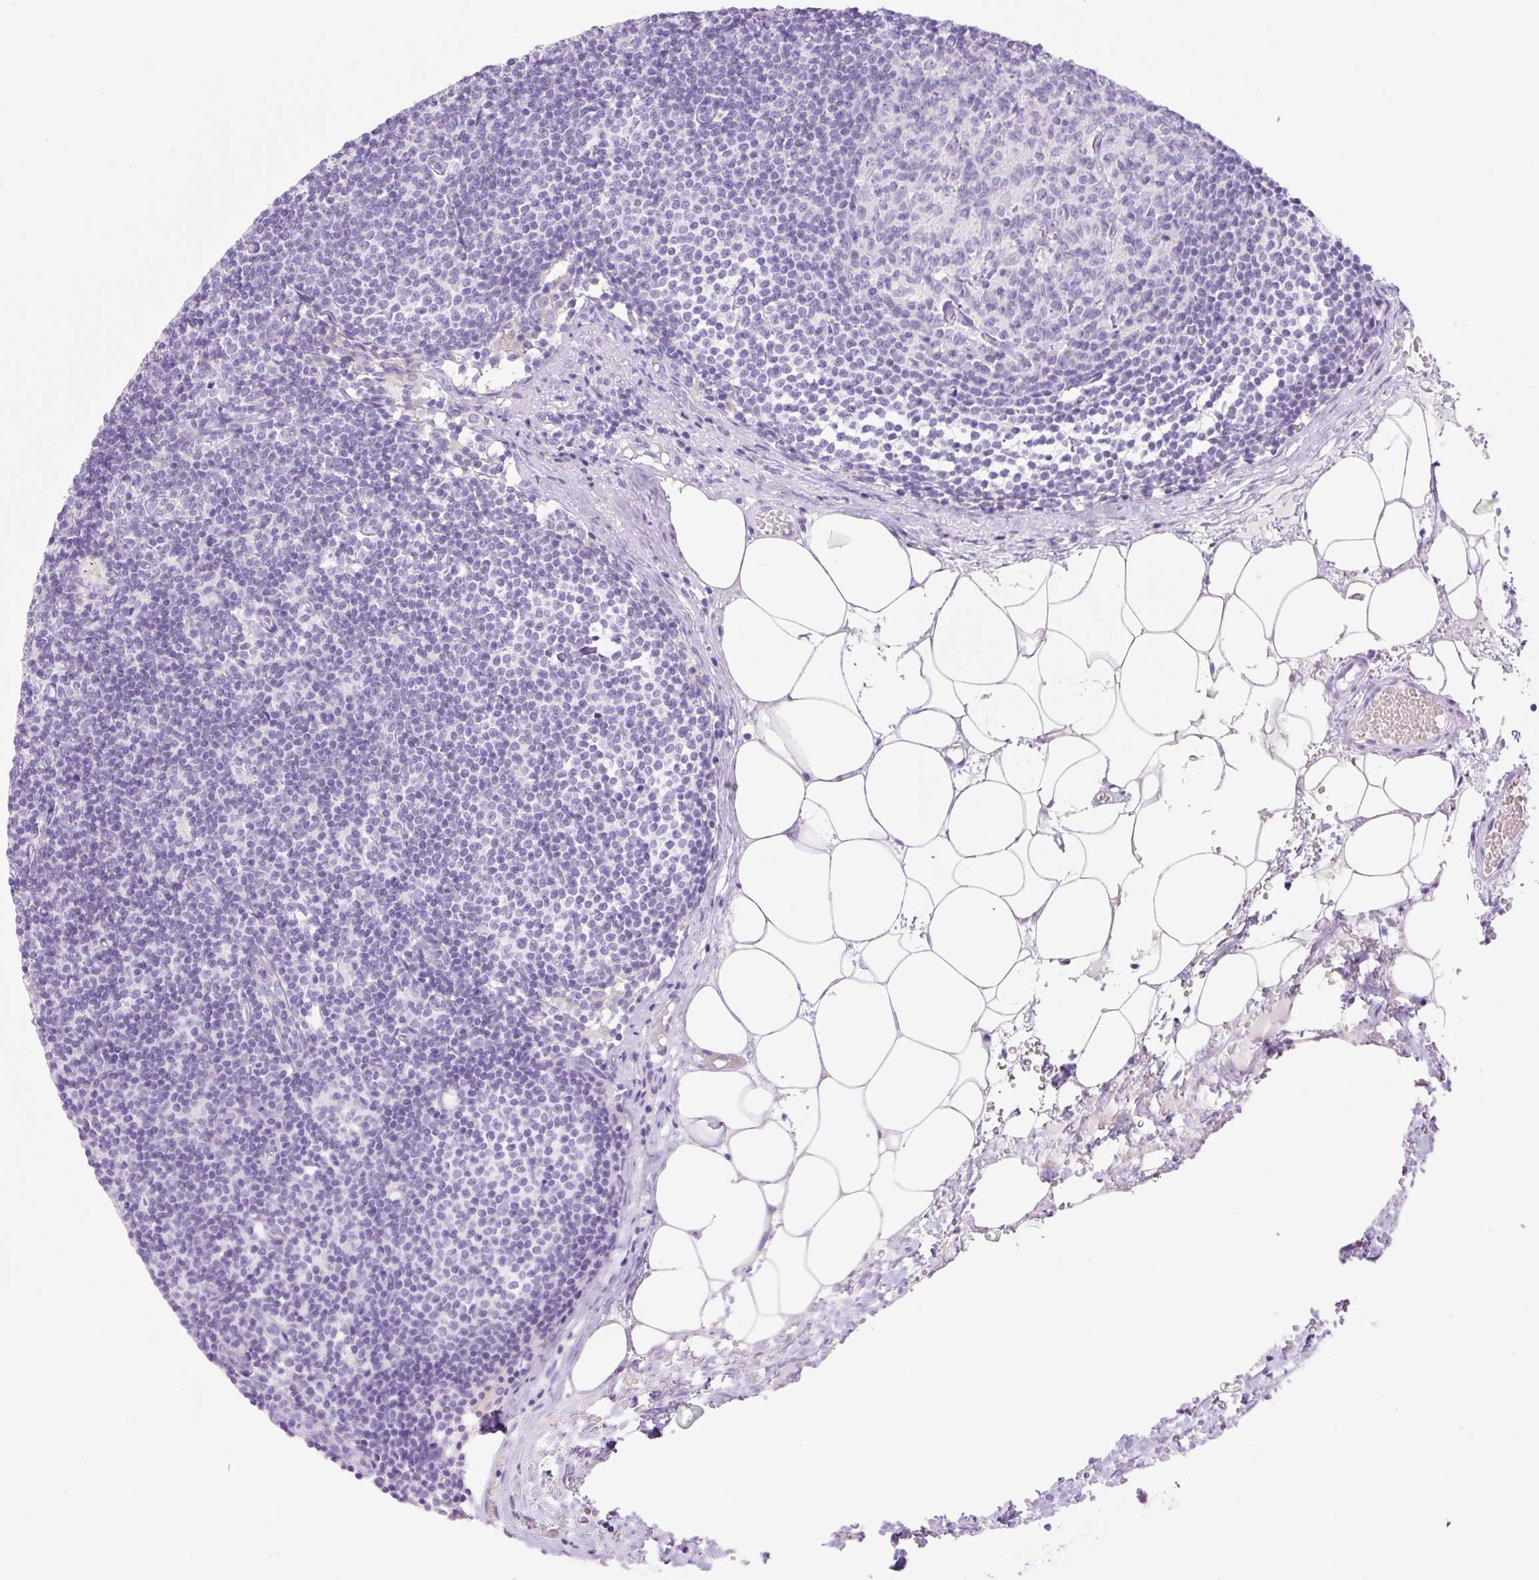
{"staining": {"intensity": "negative", "quantity": "none", "location": "none"}, "tissue": "lymph node", "cell_type": "Germinal center cells", "image_type": "normal", "snomed": [{"axis": "morphology", "description": "Normal tissue, NOS"}, {"axis": "topography", "description": "Lymph node"}], "caption": "This is a photomicrograph of IHC staining of benign lymph node, which shows no positivity in germinal center cells.", "gene": "CDX1", "patient": {"sex": "male", "age": 49}}